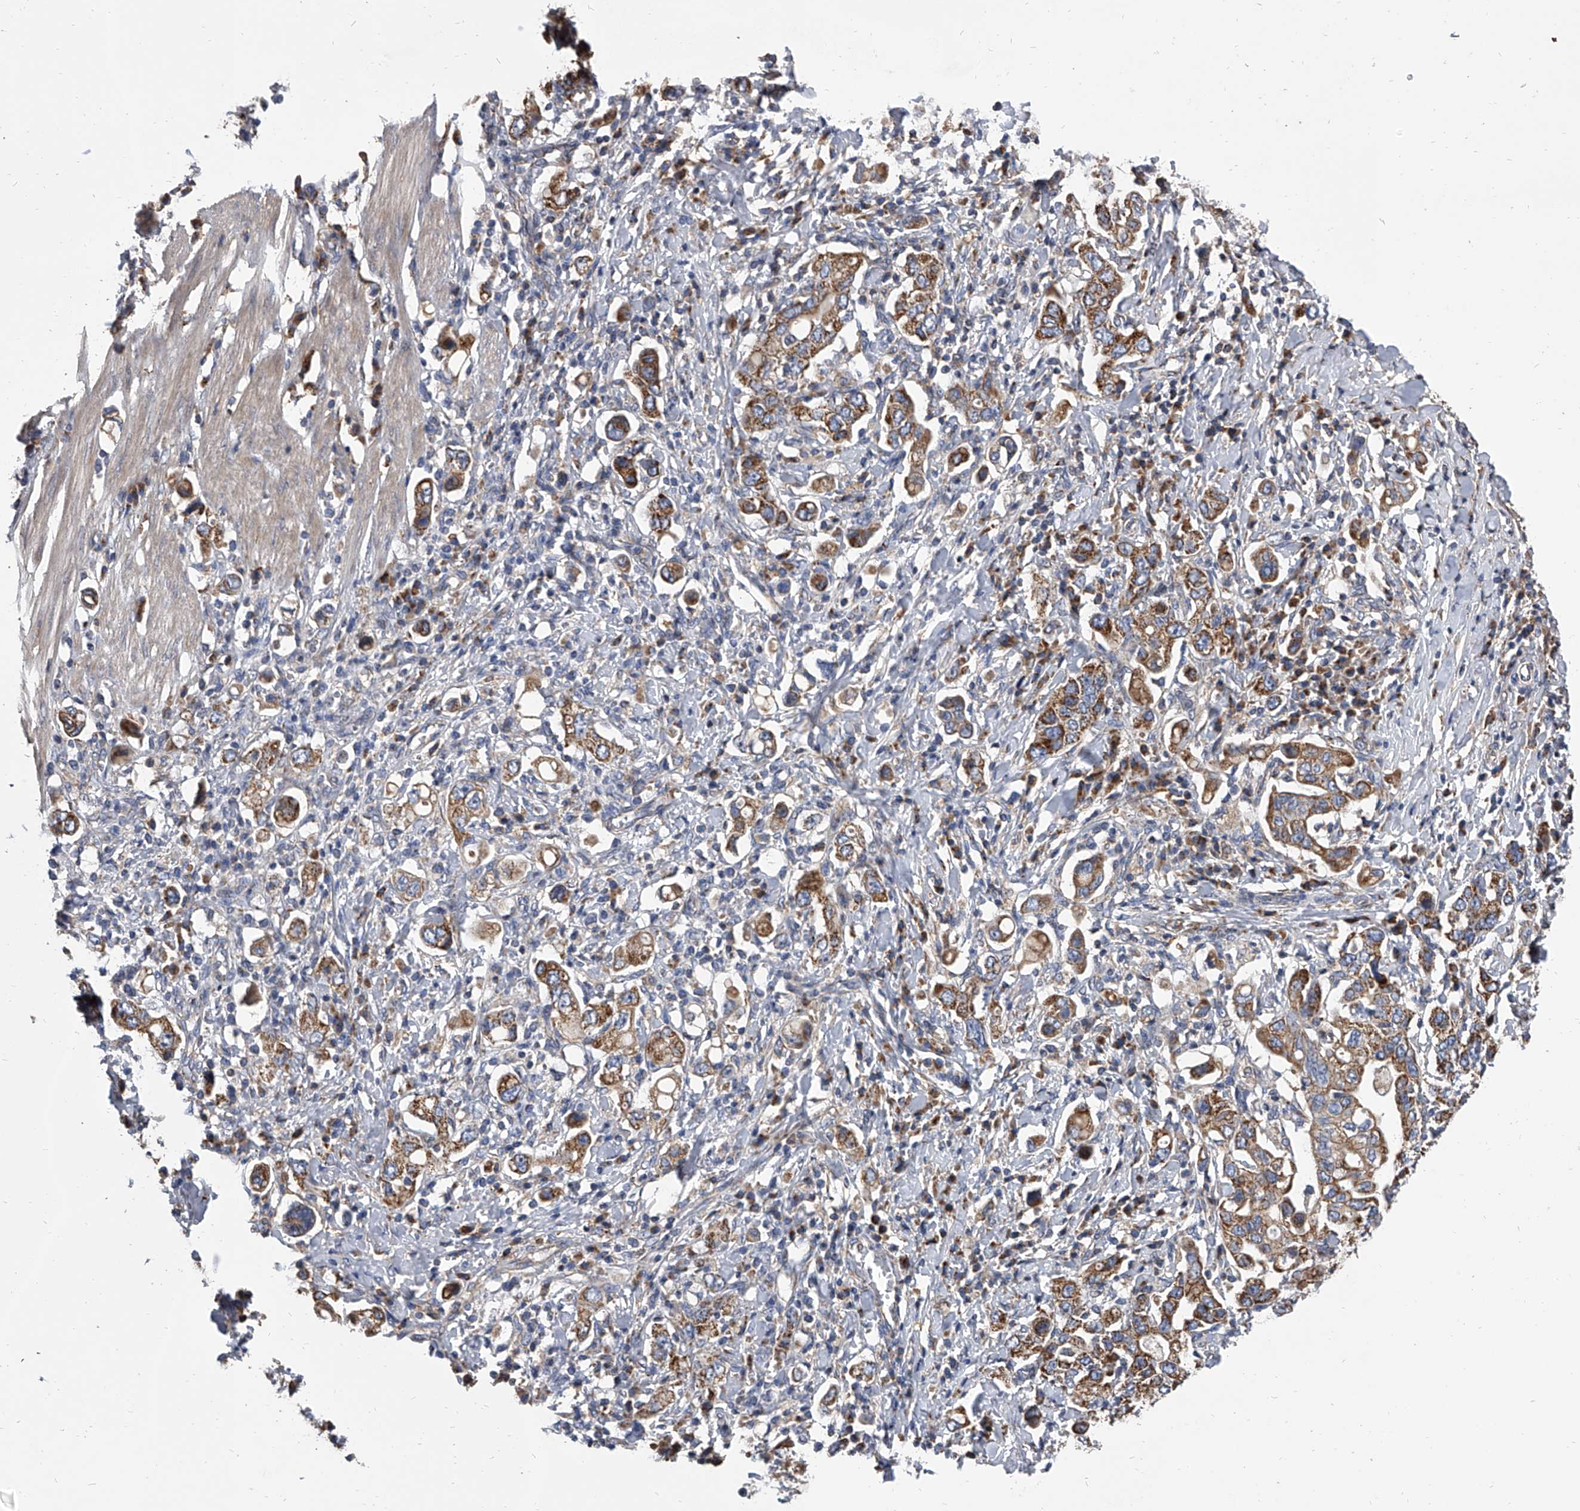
{"staining": {"intensity": "moderate", "quantity": ">75%", "location": "cytoplasmic/membranous"}, "tissue": "stomach cancer", "cell_type": "Tumor cells", "image_type": "cancer", "snomed": [{"axis": "morphology", "description": "Adenocarcinoma, NOS"}, {"axis": "topography", "description": "Stomach, upper"}], "caption": "The image displays a brown stain indicating the presence of a protein in the cytoplasmic/membranous of tumor cells in adenocarcinoma (stomach). The staining was performed using DAB to visualize the protein expression in brown, while the nuclei were stained in blue with hematoxylin (Magnification: 20x).", "gene": "MRPL28", "patient": {"sex": "male", "age": 62}}